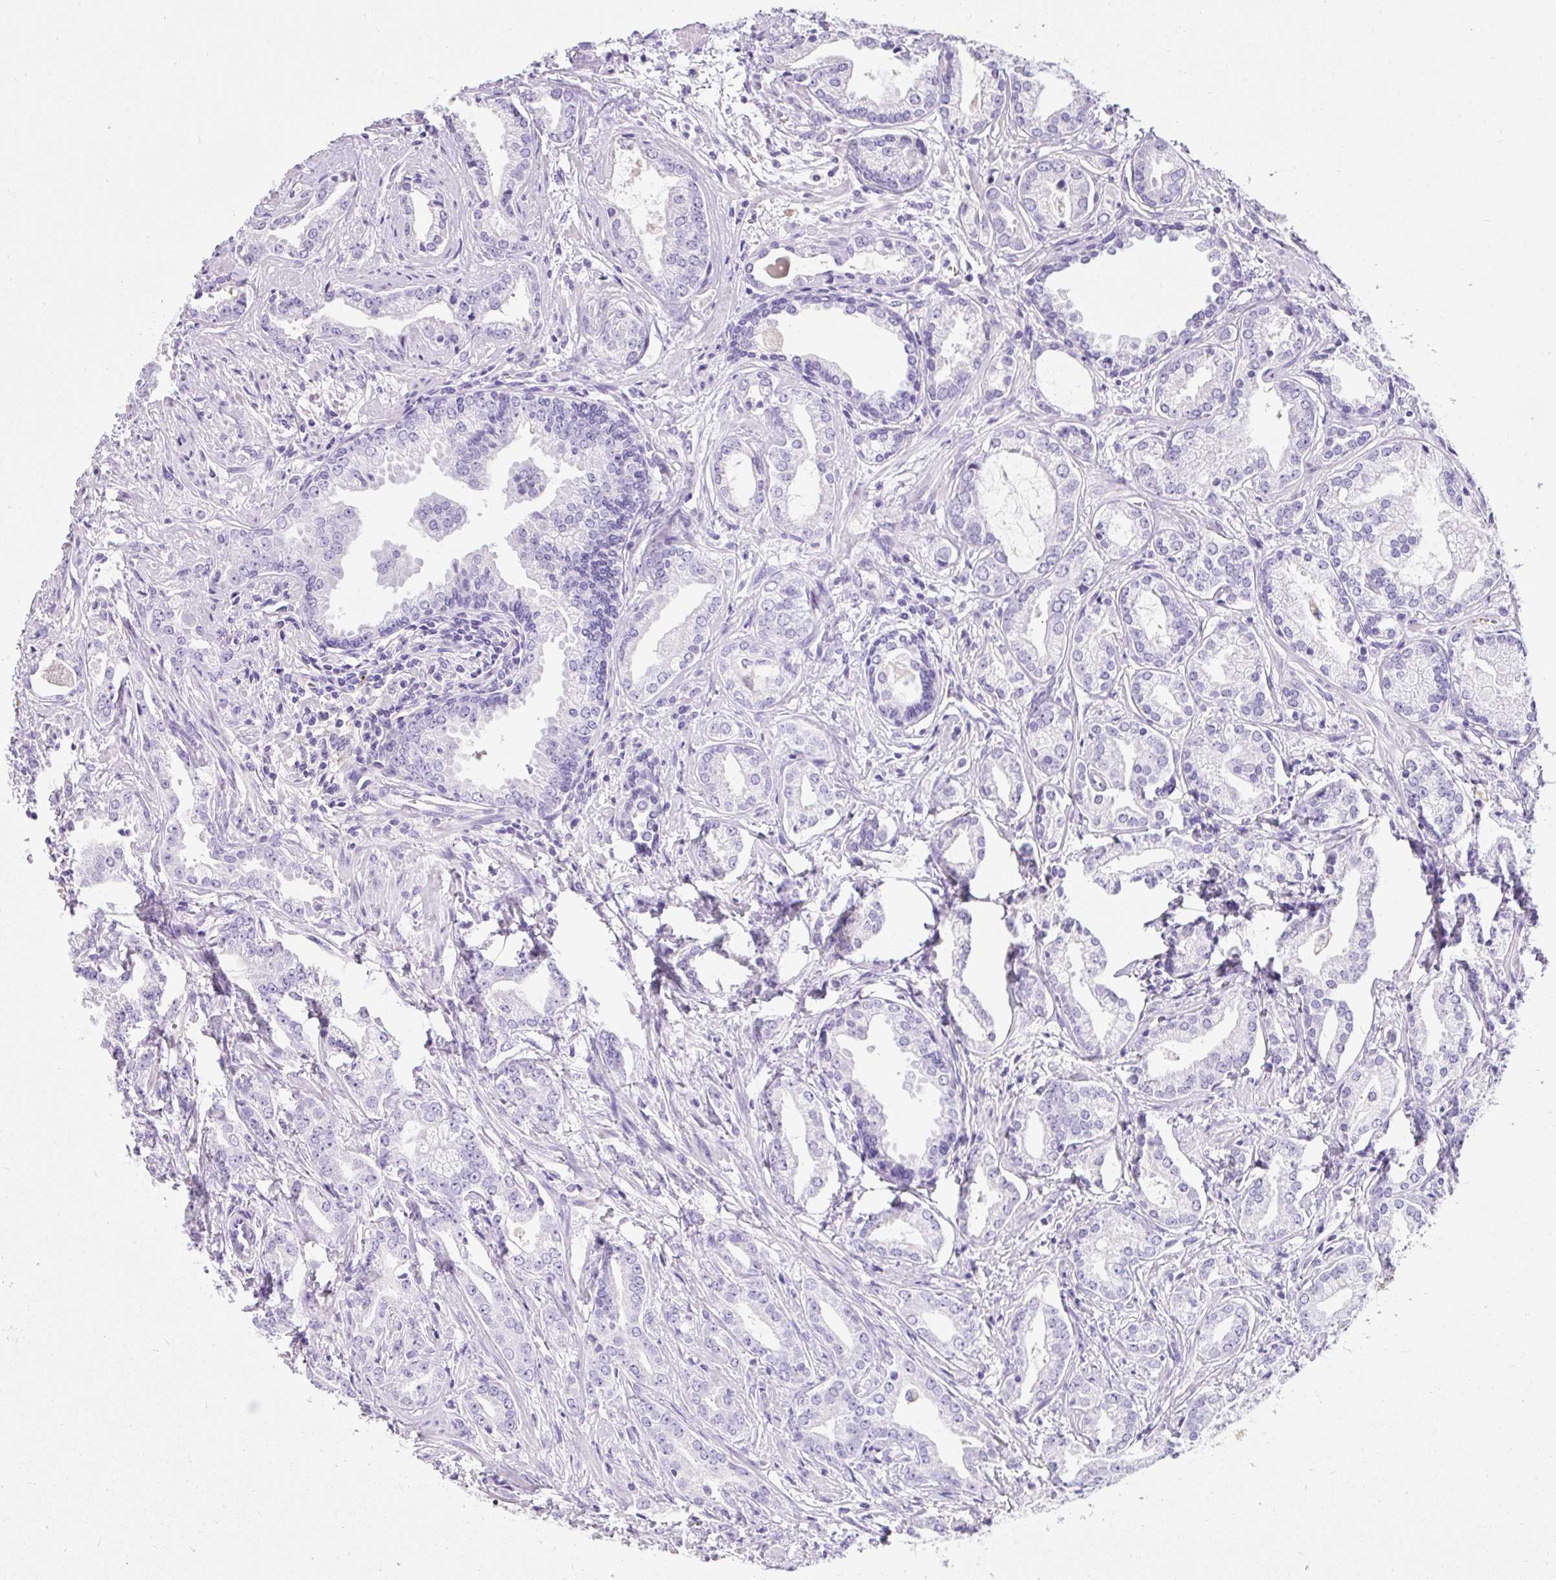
{"staining": {"intensity": "negative", "quantity": "none", "location": "none"}, "tissue": "prostate cancer", "cell_type": "Tumor cells", "image_type": "cancer", "snomed": [{"axis": "morphology", "description": "Adenocarcinoma, Medium grade"}, {"axis": "topography", "description": "Prostate"}], "caption": "The micrograph displays no staining of tumor cells in prostate medium-grade adenocarcinoma.", "gene": "APOC4-APOC2", "patient": {"sex": "male", "age": 57}}